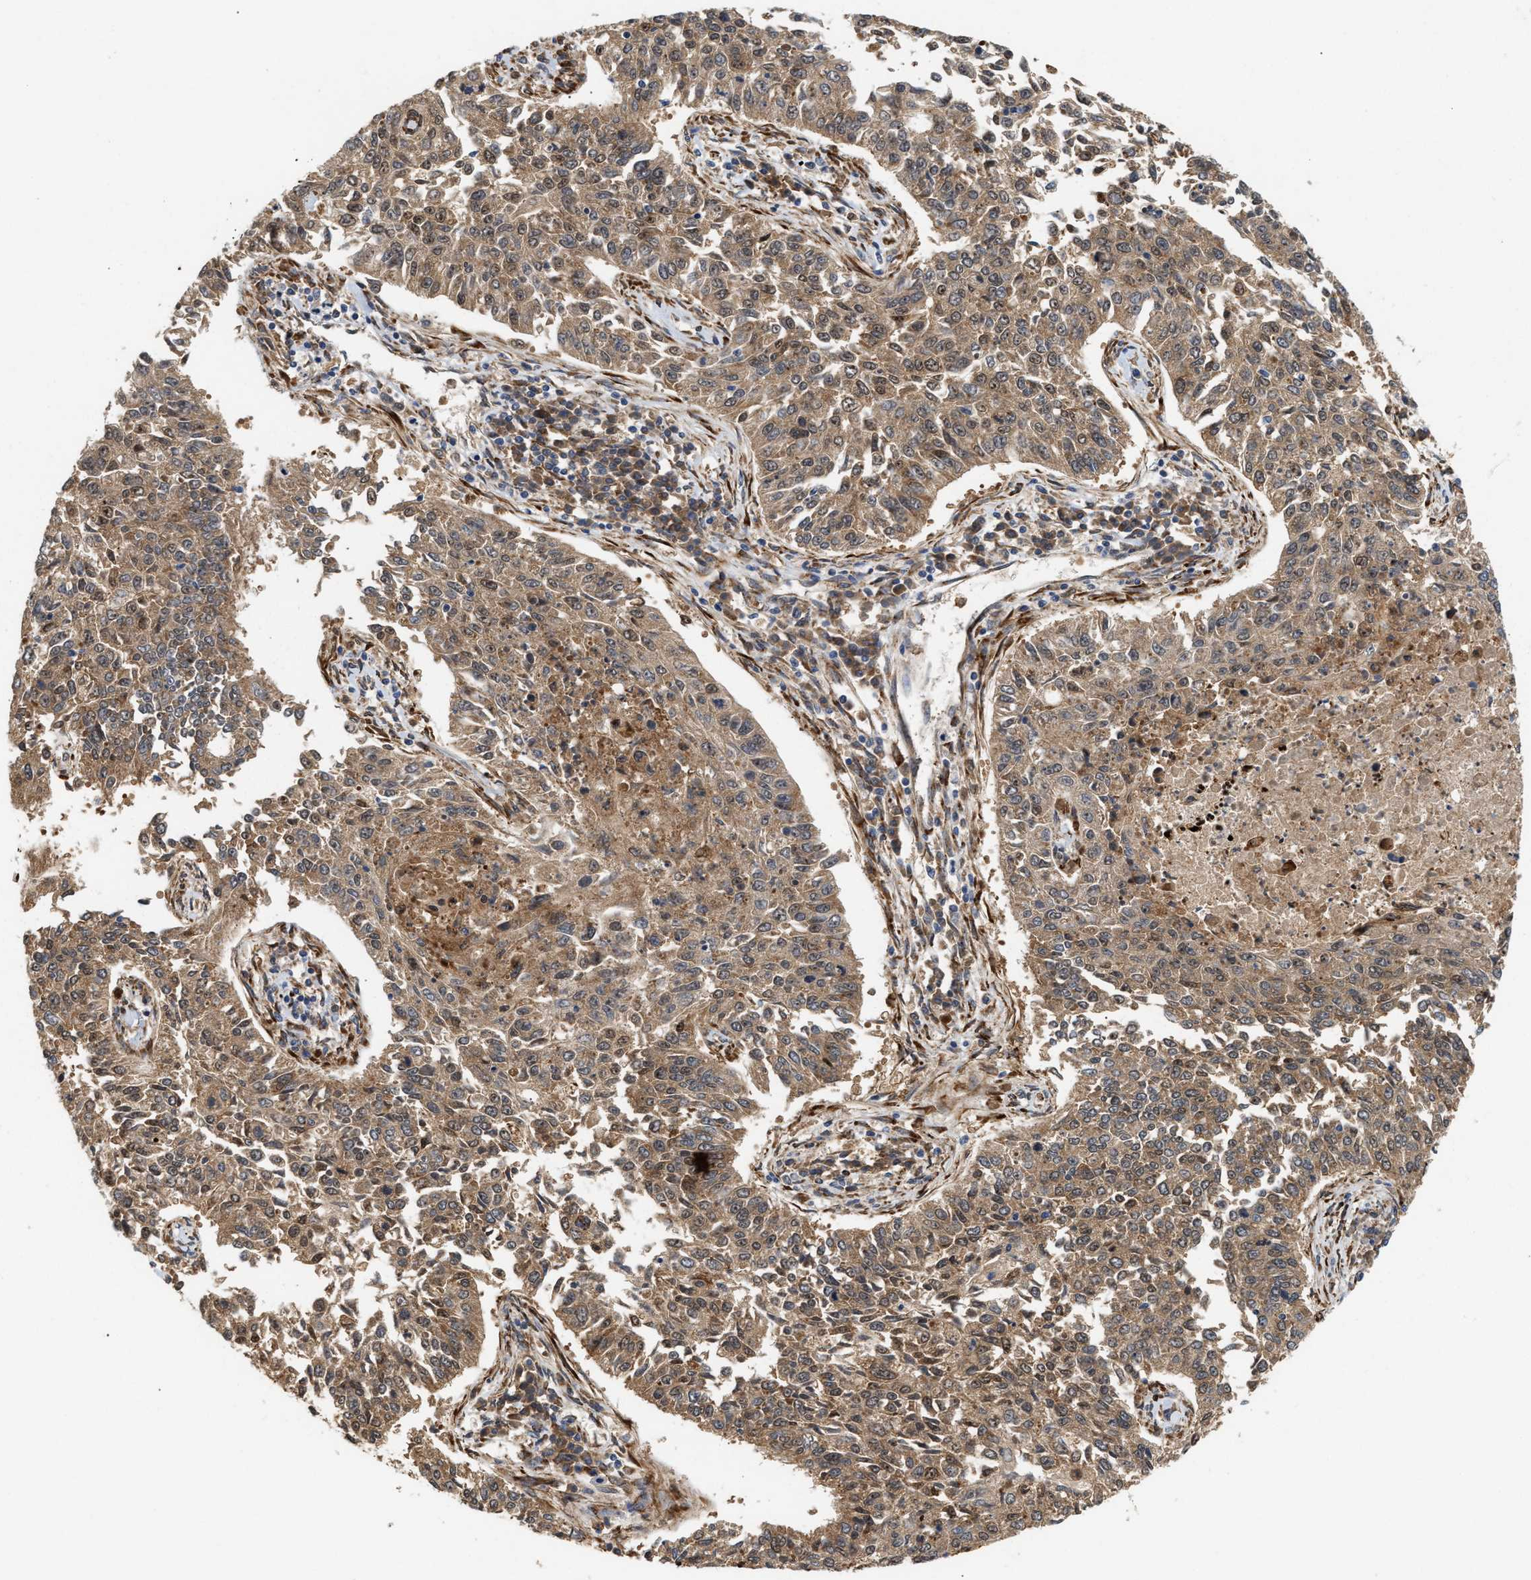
{"staining": {"intensity": "moderate", "quantity": ">75%", "location": "cytoplasmic/membranous"}, "tissue": "lung cancer", "cell_type": "Tumor cells", "image_type": "cancer", "snomed": [{"axis": "morphology", "description": "Normal tissue, NOS"}, {"axis": "morphology", "description": "Squamous cell carcinoma, NOS"}, {"axis": "topography", "description": "Cartilage tissue"}, {"axis": "topography", "description": "Bronchus"}, {"axis": "topography", "description": "Lung"}], "caption": "Immunohistochemistry (IHC) (DAB (3,3'-diaminobenzidine)) staining of human lung cancer (squamous cell carcinoma) reveals moderate cytoplasmic/membranous protein positivity in approximately >75% of tumor cells.", "gene": "PLCD1", "patient": {"sex": "female", "age": 49}}